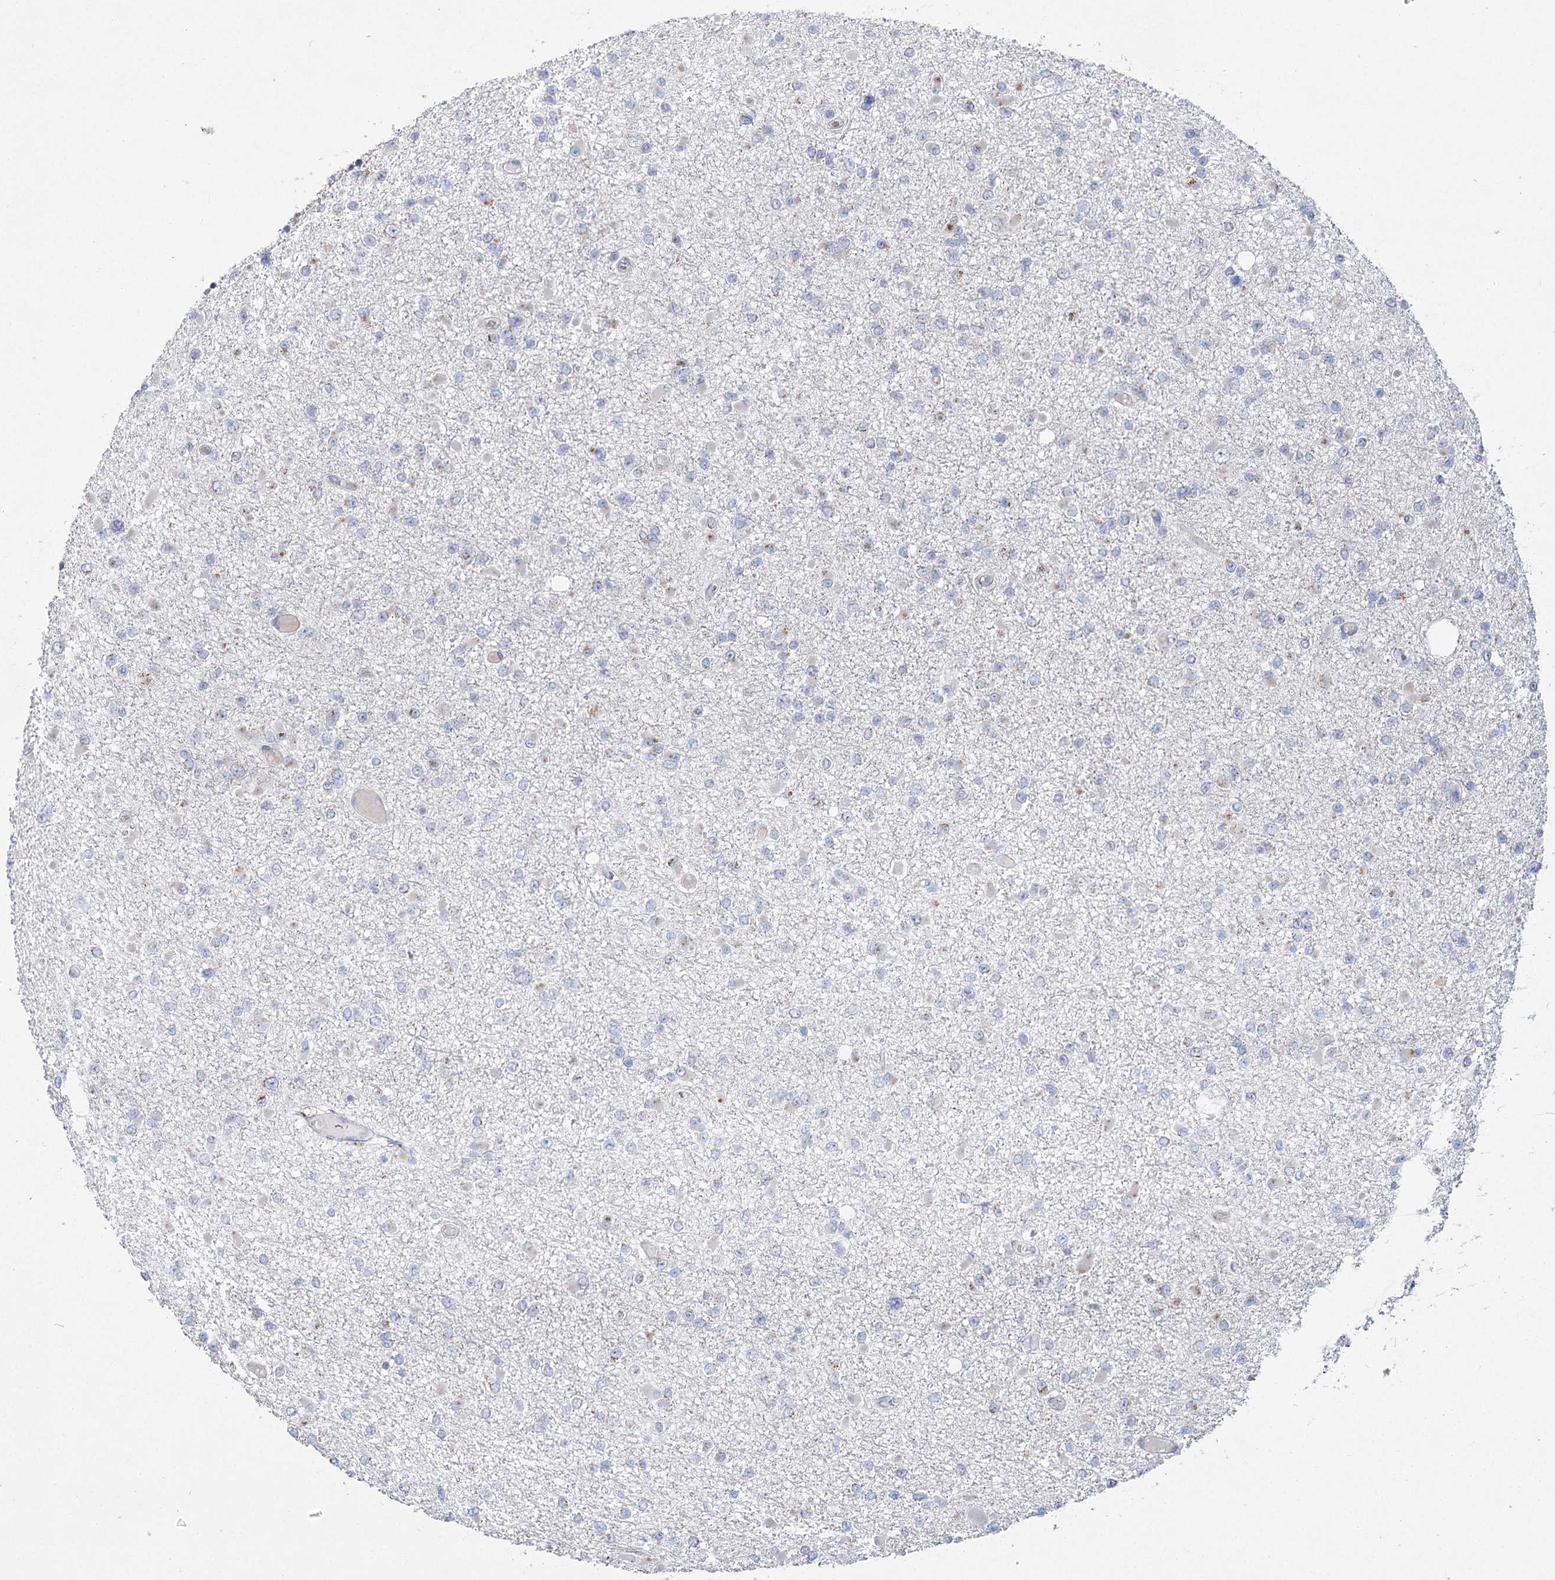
{"staining": {"intensity": "negative", "quantity": "none", "location": "none"}, "tissue": "glioma", "cell_type": "Tumor cells", "image_type": "cancer", "snomed": [{"axis": "morphology", "description": "Glioma, malignant, Low grade"}, {"axis": "topography", "description": "Brain"}], "caption": "This is a histopathology image of immunohistochemistry staining of malignant low-grade glioma, which shows no positivity in tumor cells.", "gene": "NME7", "patient": {"sex": "female", "age": 22}}